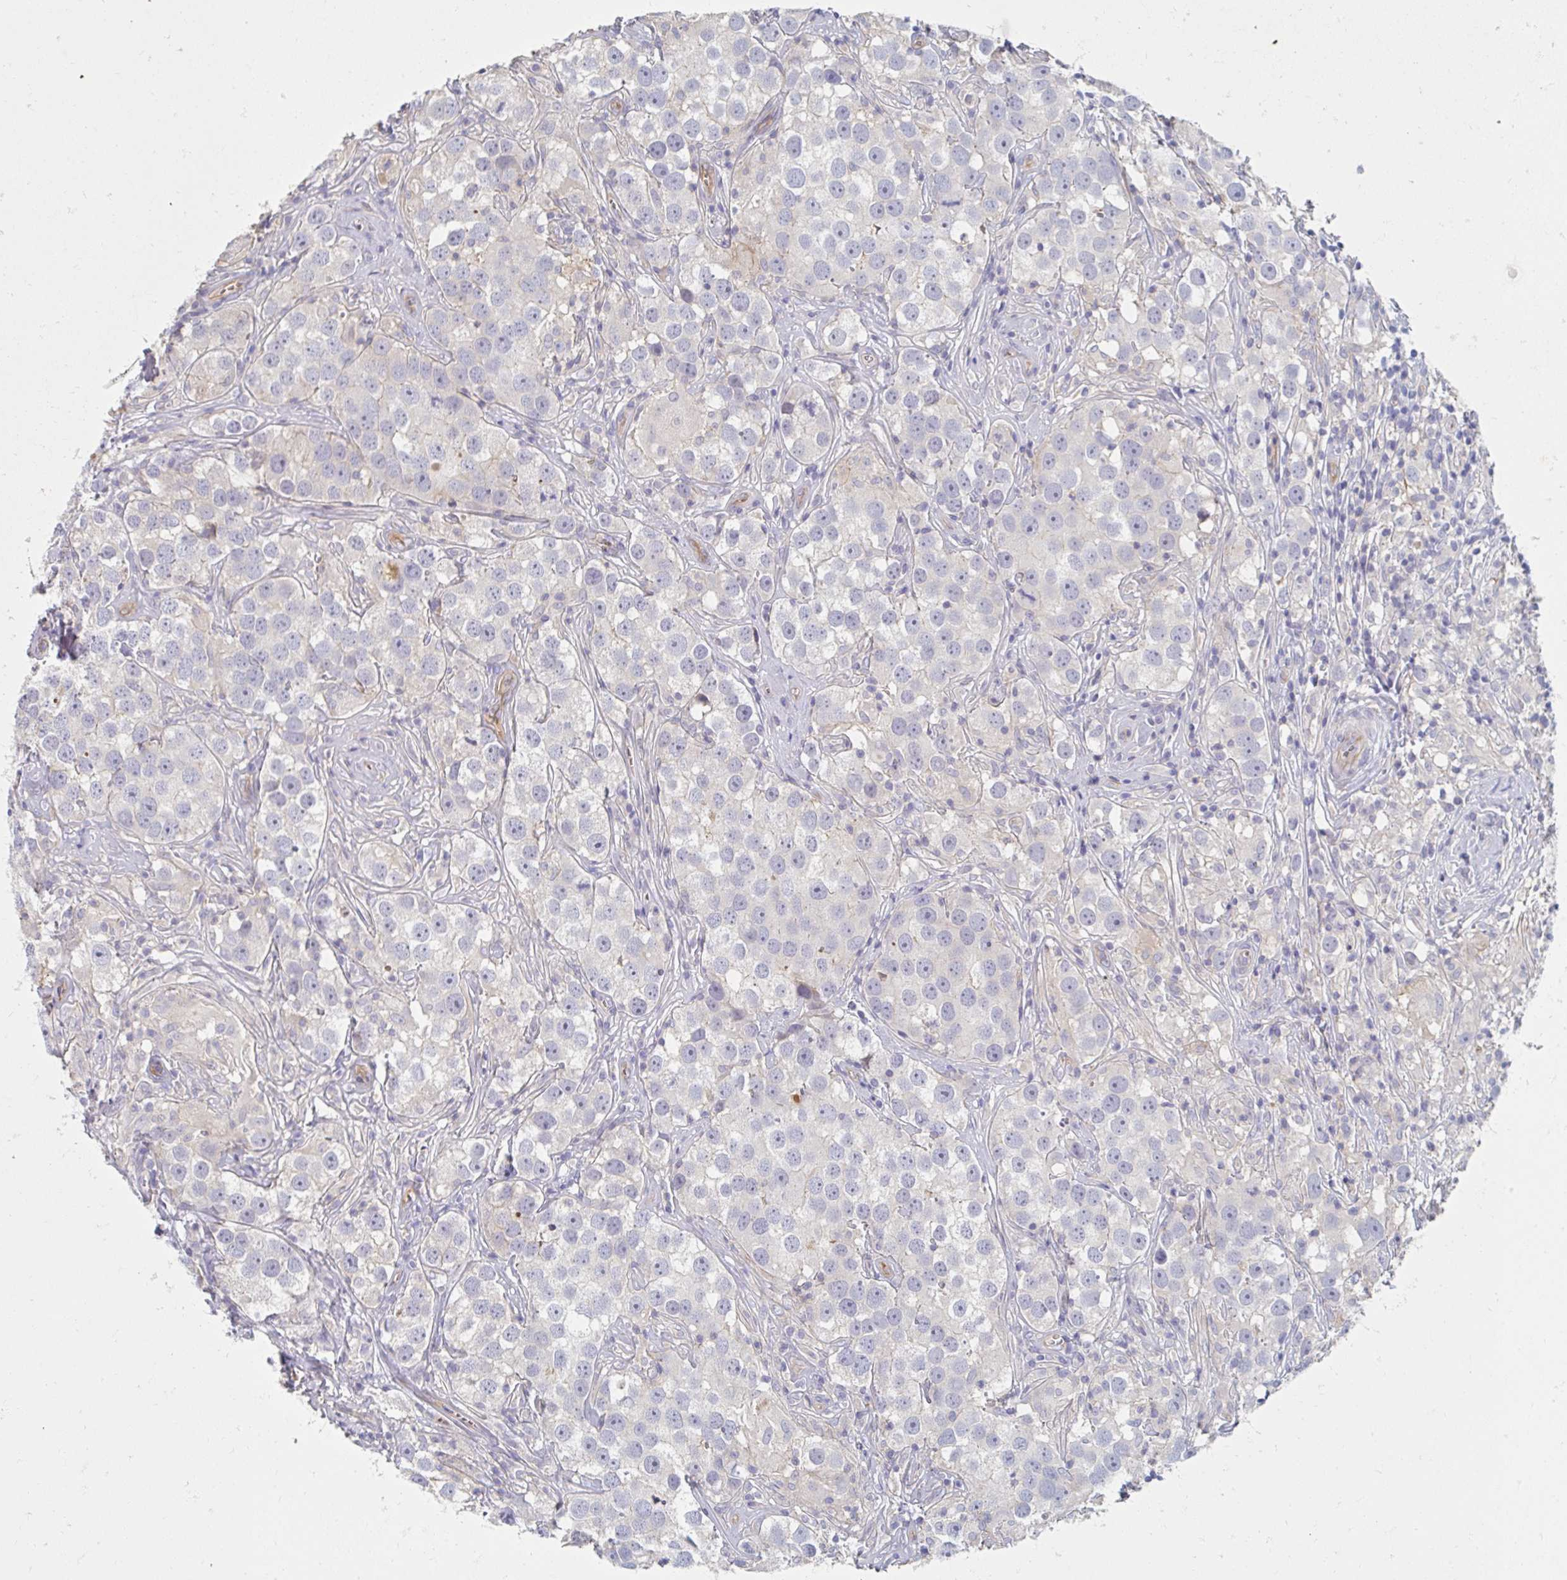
{"staining": {"intensity": "negative", "quantity": "none", "location": "none"}, "tissue": "testis cancer", "cell_type": "Tumor cells", "image_type": "cancer", "snomed": [{"axis": "morphology", "description": "Seminoma, NOS"}, {"axis": "topography", "description": "Testis"}], "caption": "A high-resolution image shows immunohistochemistry (IHC) staining of testis cancer, which displays no significant staining in tumor cells. (DAB (3,3'-diaminobenzidine) IHC with hematoxylin counter stain).", "gene": "MYLK2", "patient": {"sex": "male", "age": 49}}